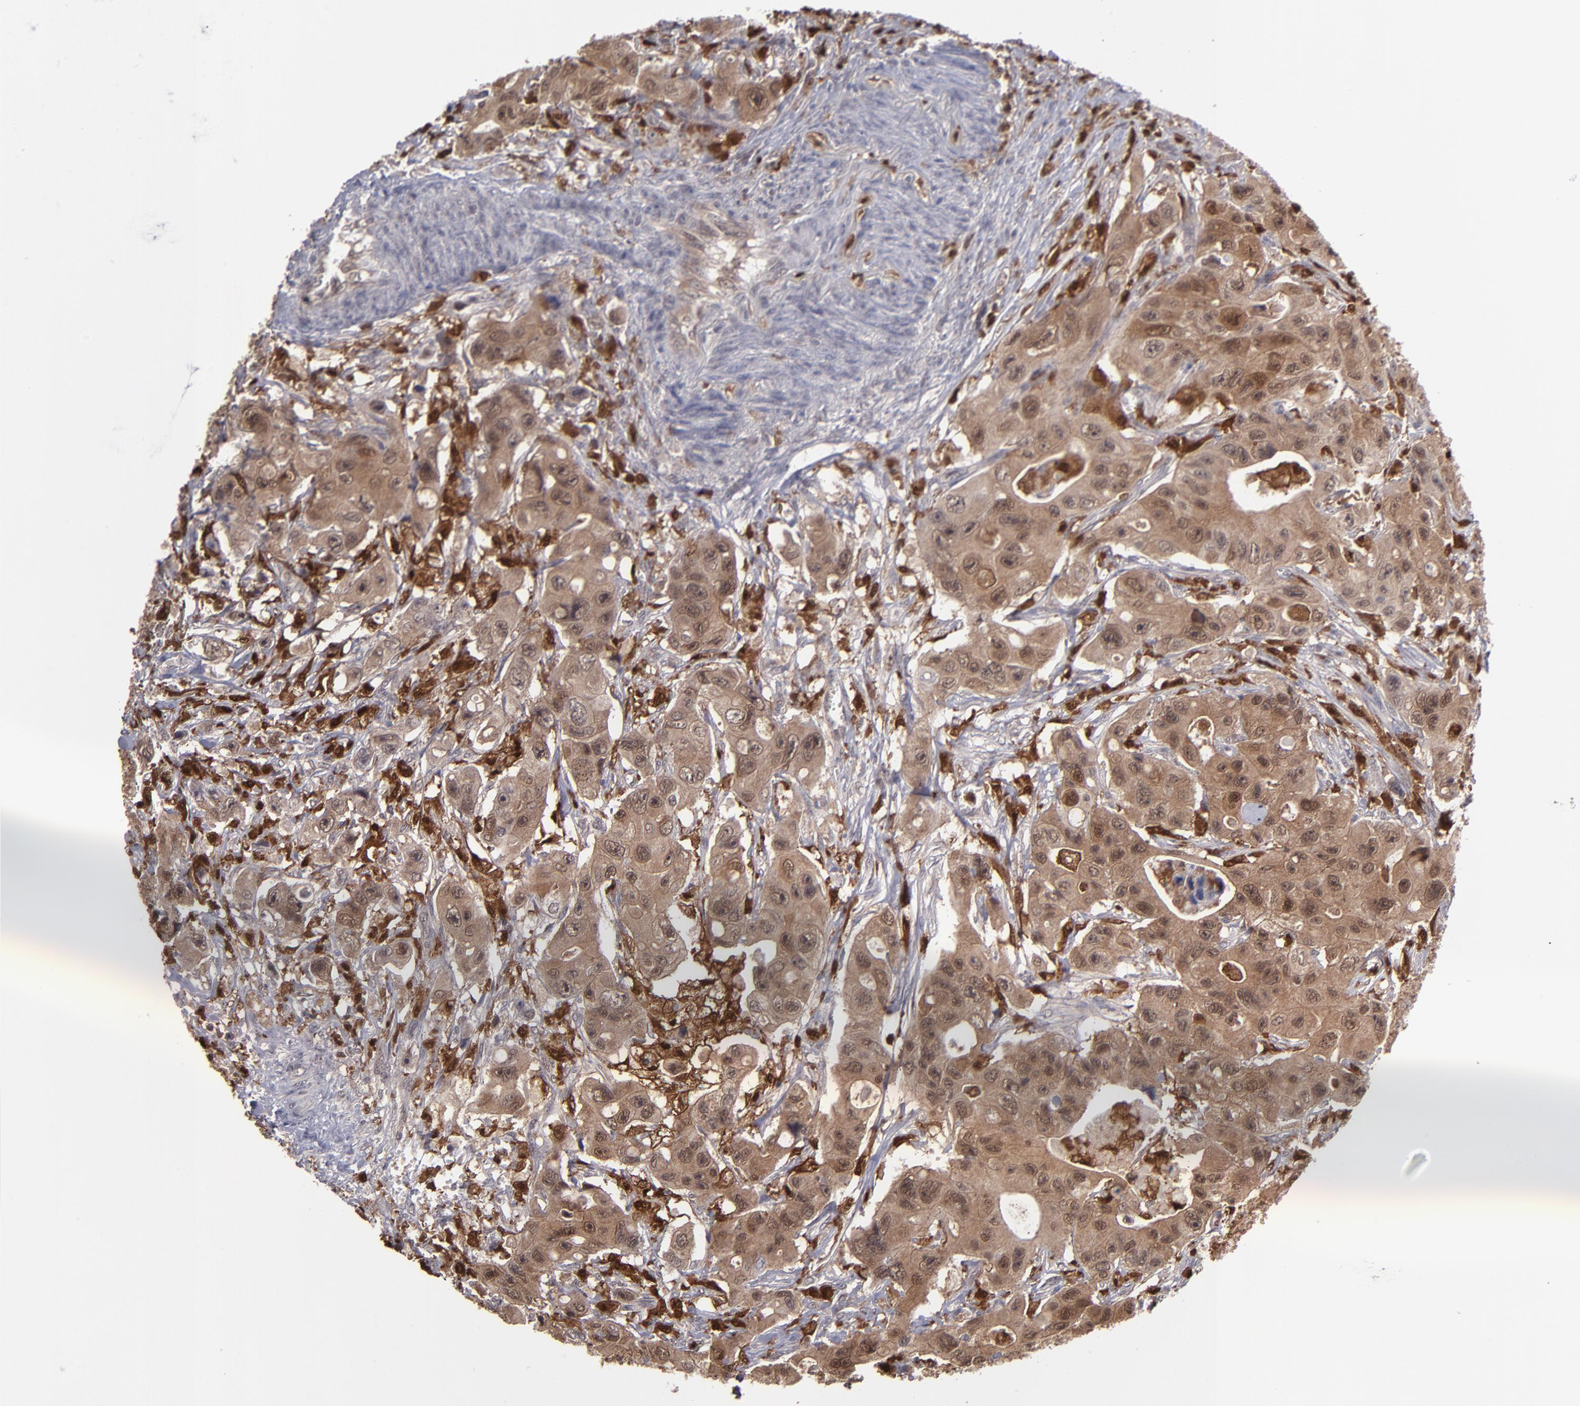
{"staining": {"intensity": "moderate", "quantity": ">75%", "location": "cytoplasmic/membranous,nuclear"}, "tissue": "colorectal cancer", "cell_type": "Tumor cells", "image_type": "cancer", "snomed": [{"axis": "morphology", "description": "Adenocarcinoma, NOS"}, {"axis": "topography", "description": "Colon"}], "caption": "The photomicrograph shows immunohistochemical staining of colorectal adenocarcinoma. There is moderate cytoplasmic/membranous and nuclear staining is seen in about >75% of tumor cells.", "gene": "GRB2", "patient": {"sex": "female", "age": 46}}